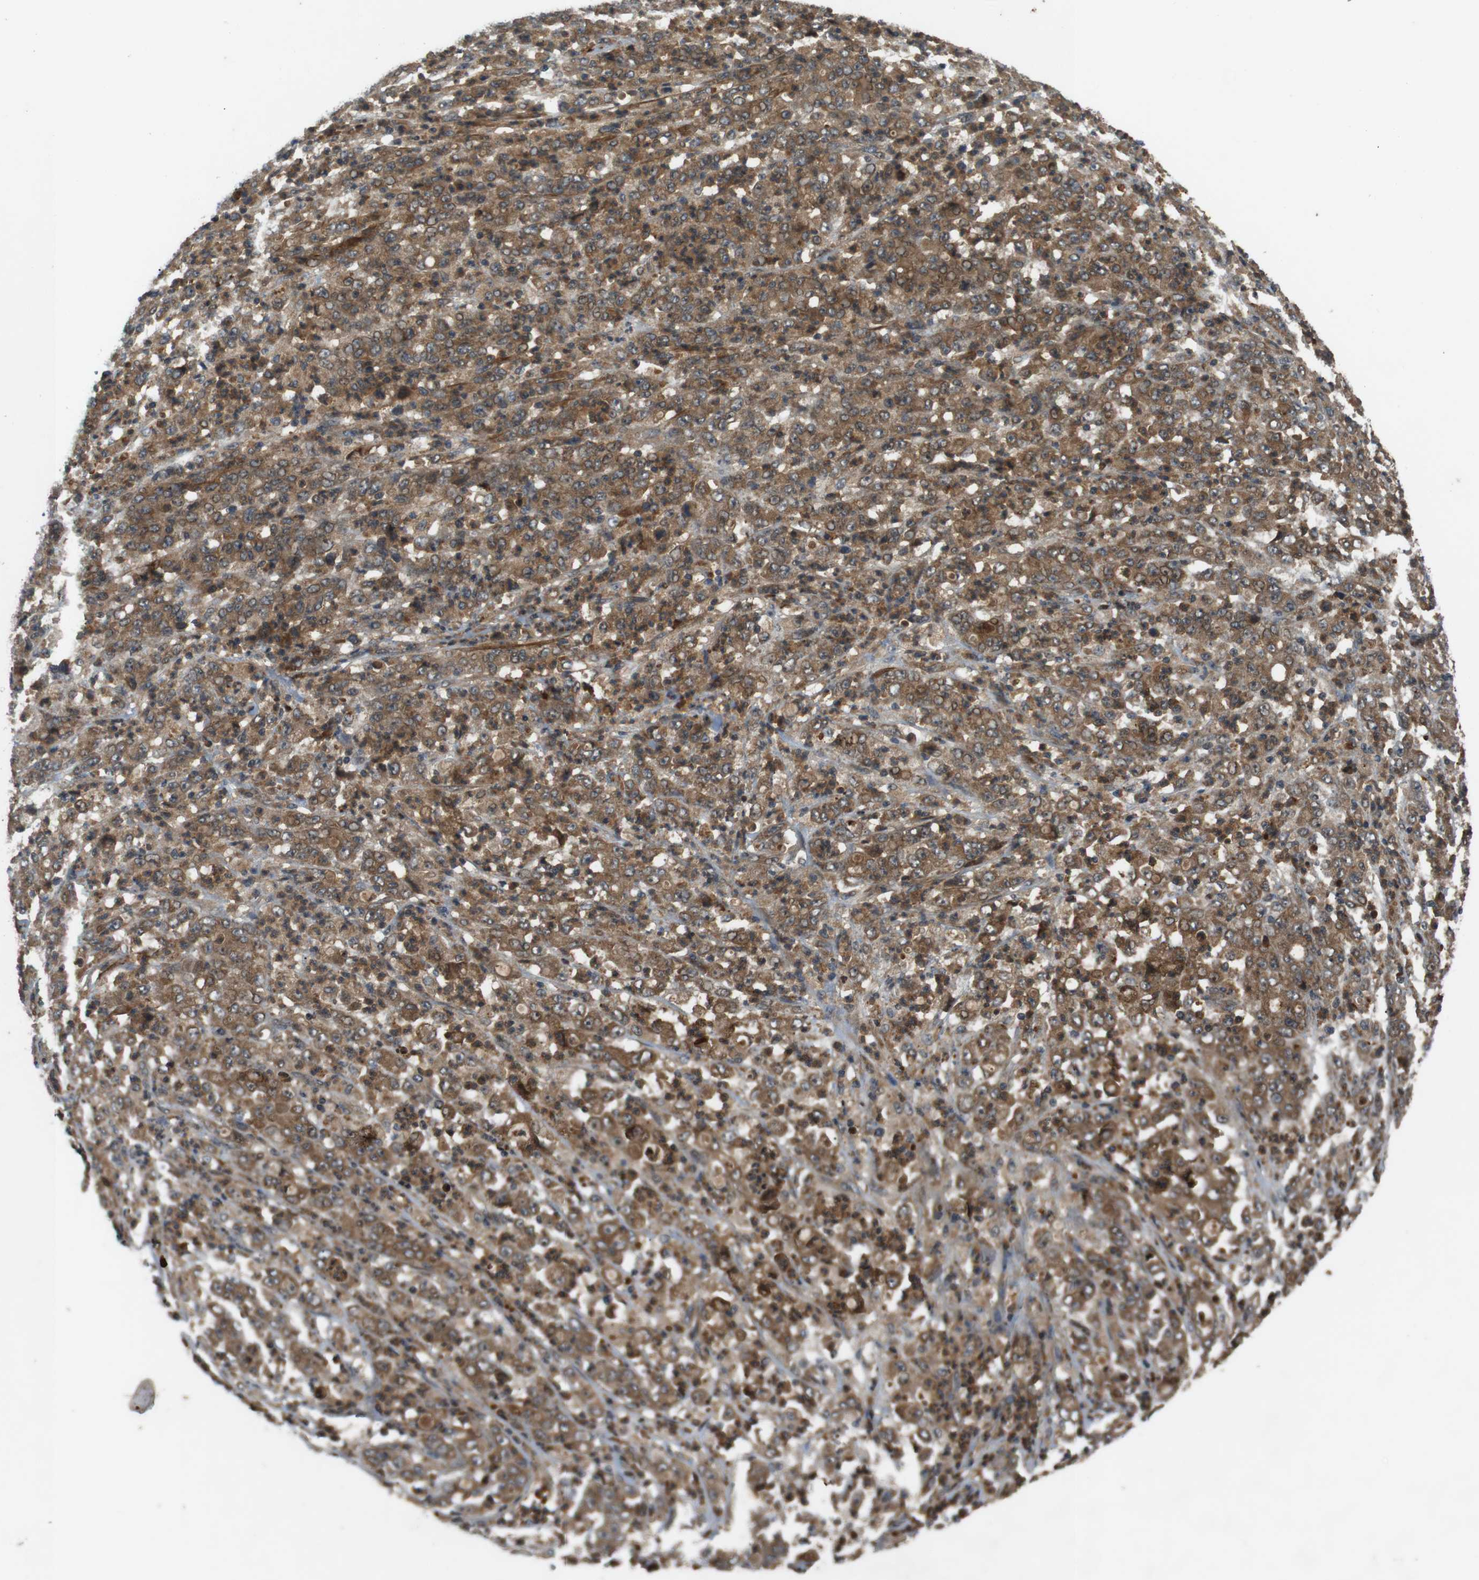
{"staining": {"intensity": "moderate", "quantity": ">75%", "location": "cytoplasmic/membranous"}, "tissue": "stomach cancer", "cell_type": "Tumor cells", "image_type": "cancer", "snomed": [{"axis": "morphology", "description": "Adenocarcinoma, NOS"}, {"axis": "topography", "description": "Stomach, lower"}], "caption": "There is medium levels of moderate cytoplasmic/membranous staining in tumor cells of stomach adenocarcinoma, as demonstrated by immunohistochemical staining (brown color).", "gene": "NFKBIE", "patient": {"sex": "female", "age": 71}}